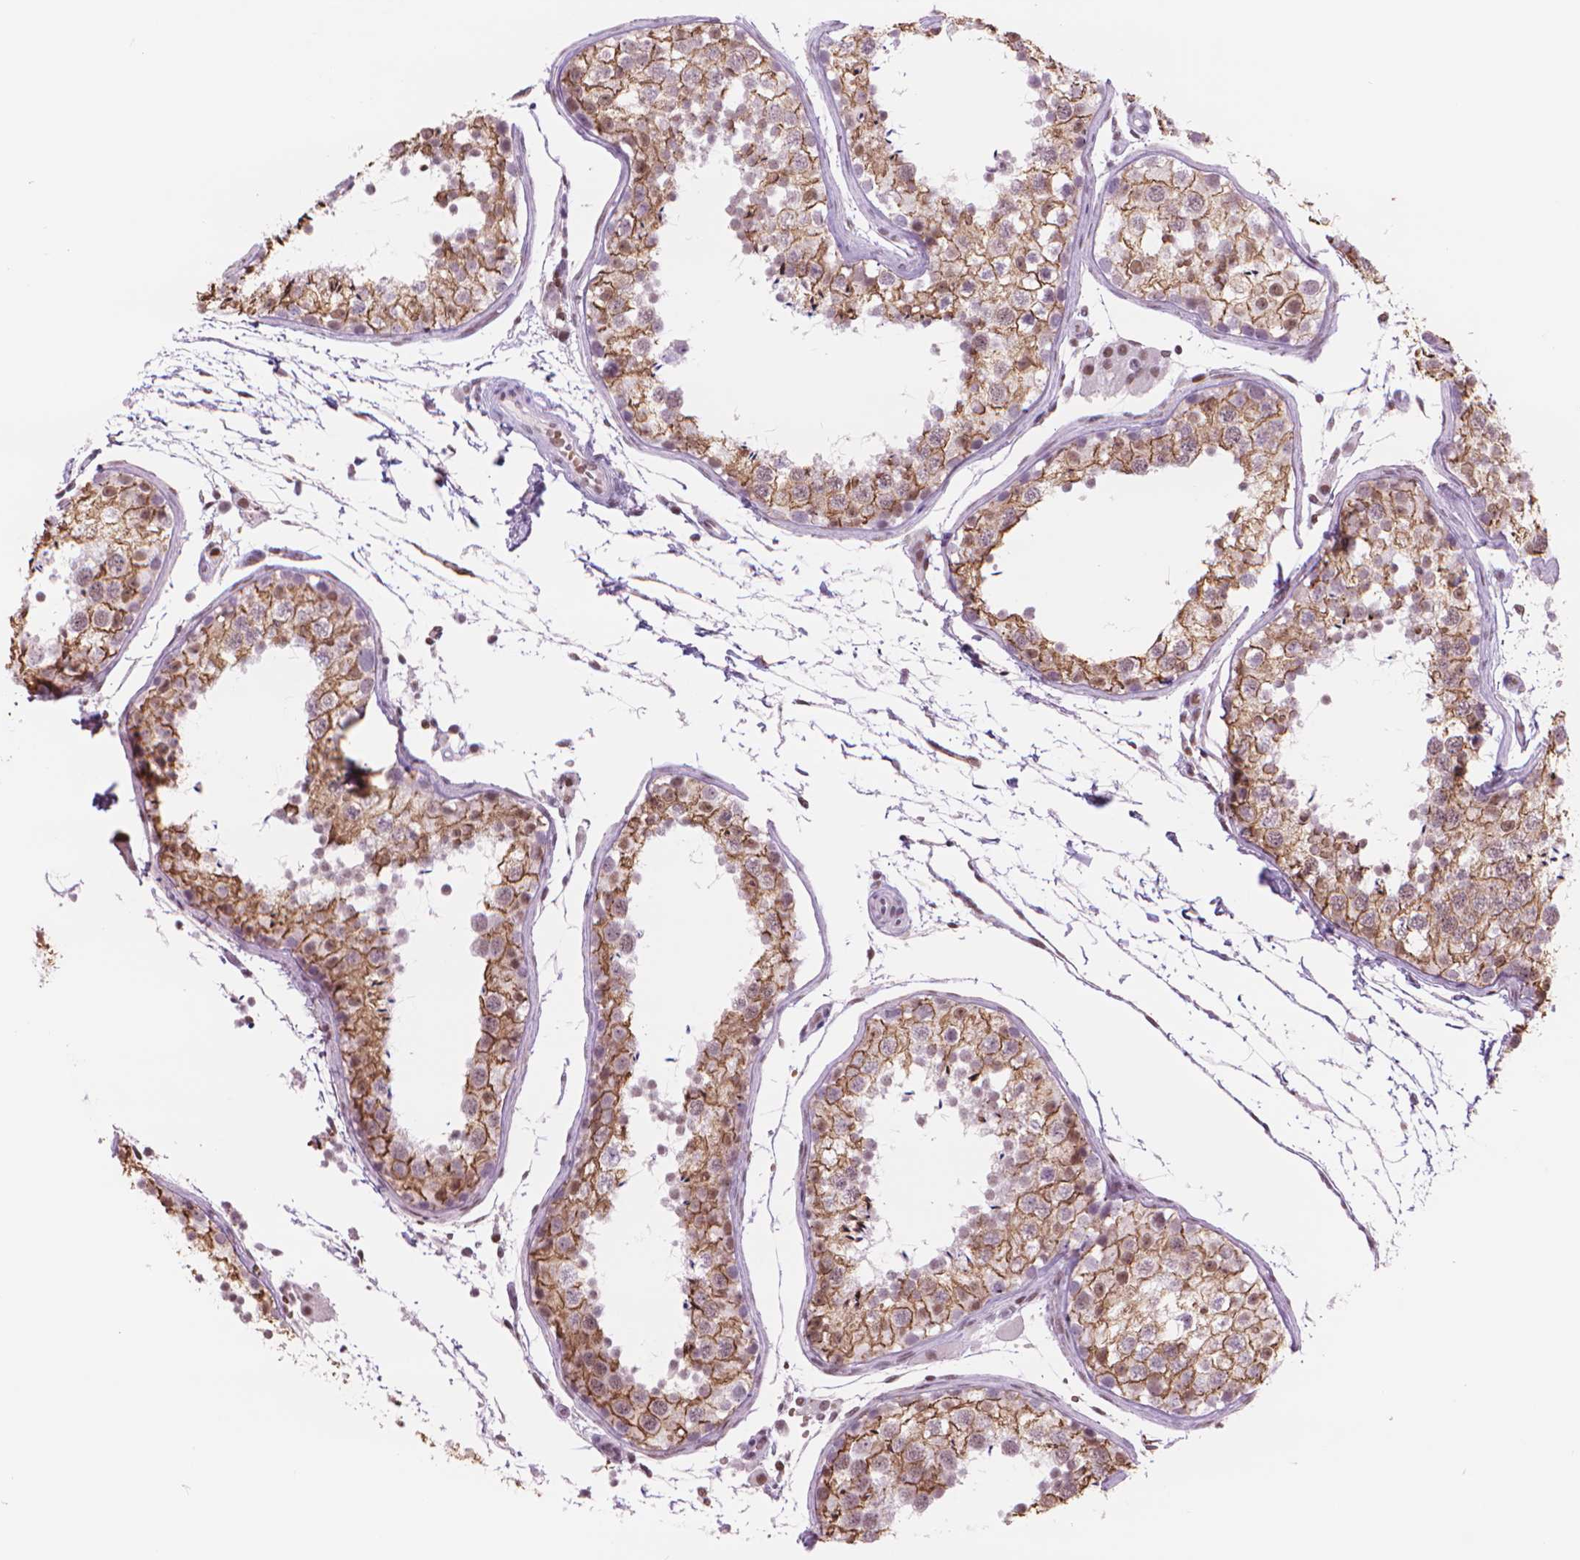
{"staining": {"intensity": "moderate", "quantity": ">75%", "location": "cytoplasmic/membranous,nuclear"}, "tissue": "testis", "cell_type": "Cells in seminiferous ducts", "image_type": "normal", "snomed": [{"axis": "morphology", "description": "Normal tissue, NOS"}, {"axis": "topography", "description": "Testis"}], "caption": "Human testis stained with a brown dye displays moderate cytoplasmic/membranous,nuclear positive expression in approximately >75% of cells in seminiferous ducts.", "gene": "POLR3D", "patient": {"sex": "male", "age": 29}}